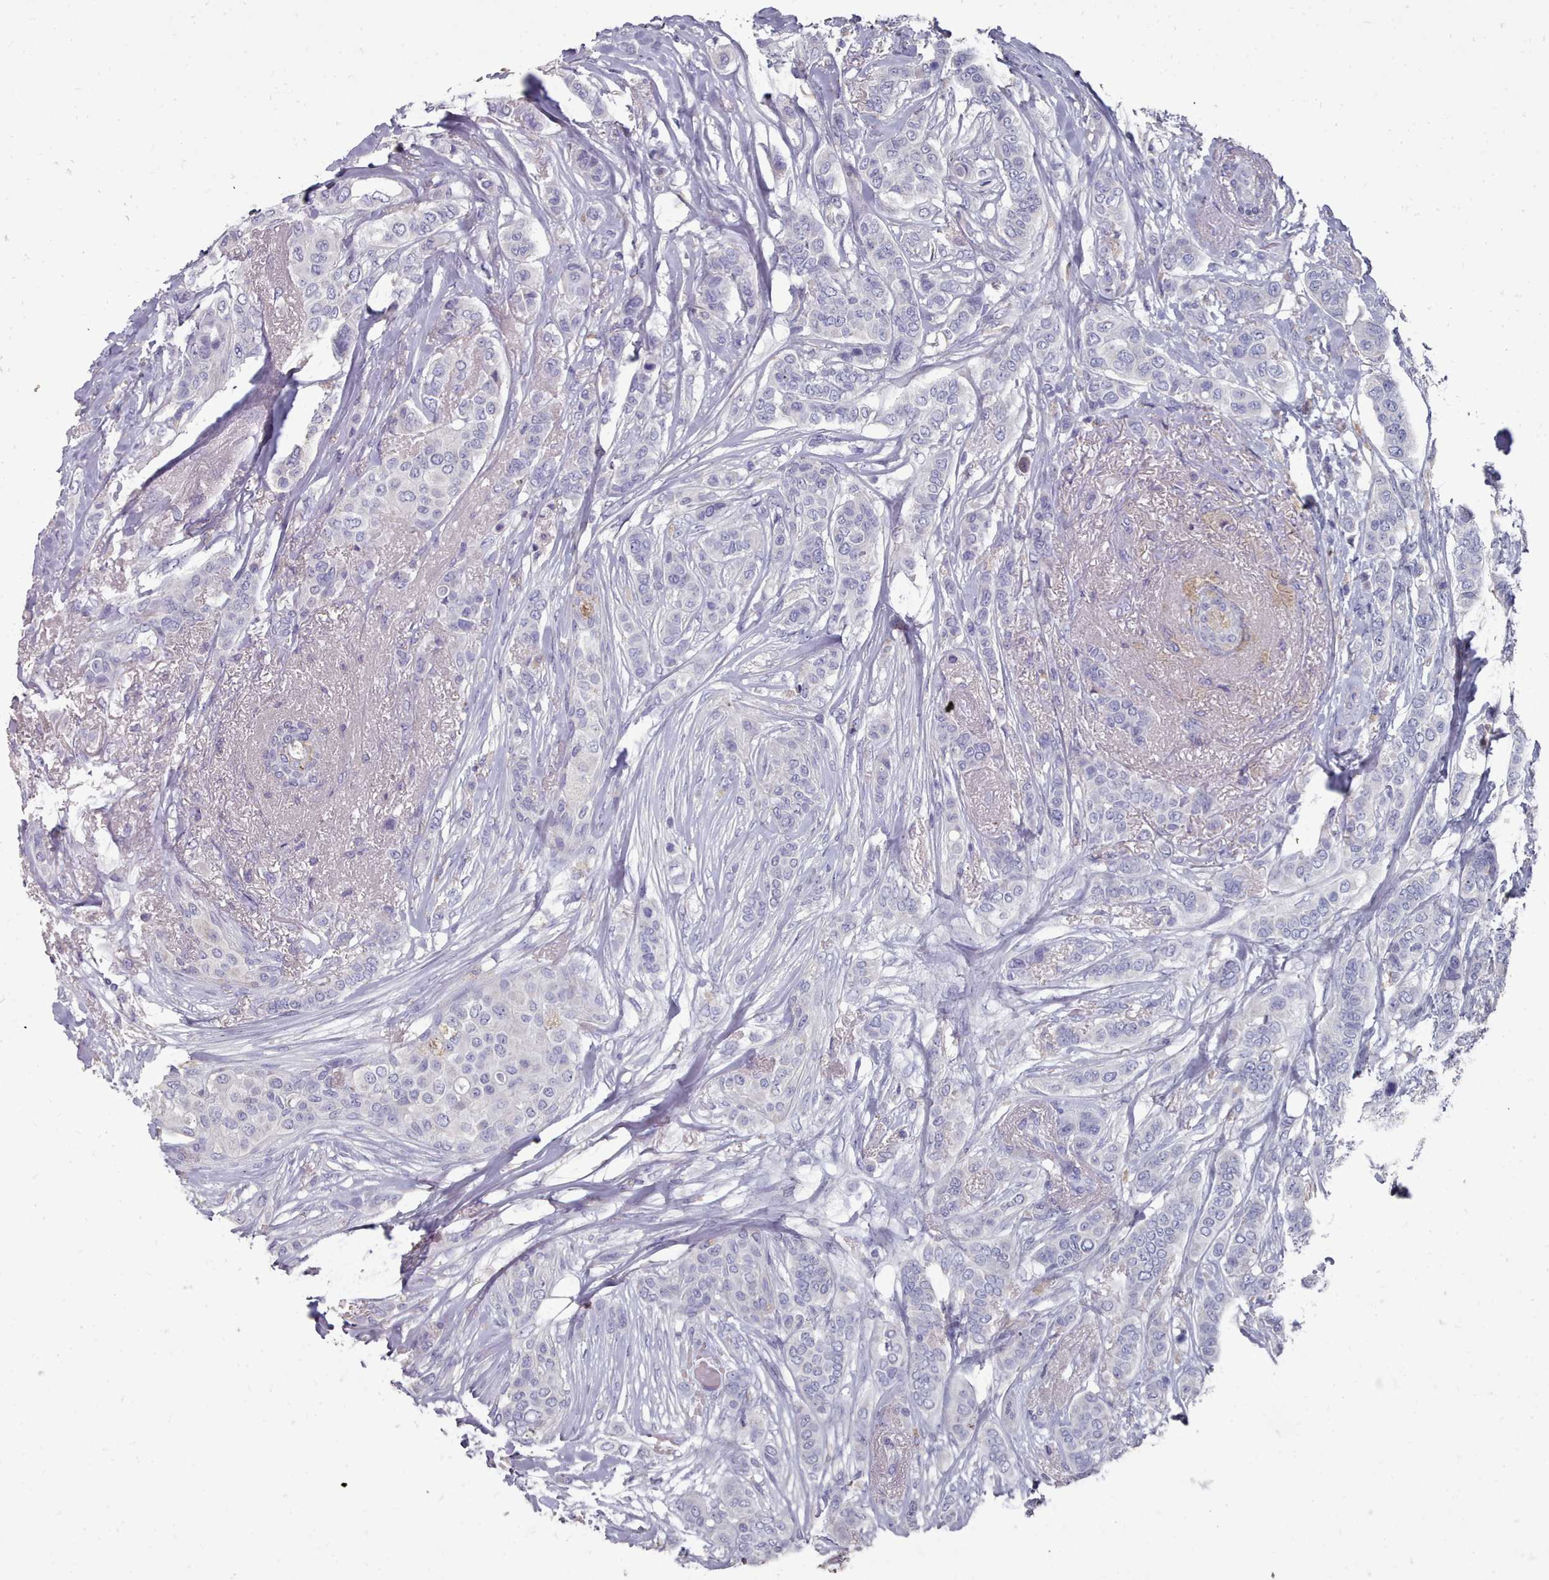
{"staining": {"intensity": "negative", "quantity": "none", "location": "none"}, "tissue": "breast cancer", "cell_type": "Tumor cells", "image_type": "cancer", "snomed": [{"axis": "morphology", "description": "Lobular carcinoma"}, {"axis": "topography", "description": "Breast"}], "caption": "DAB immunohistochemical staining of breast cancer displays no significant positivity in tumor cells.", "gene": "OTULINL", "patient": {"sex": "female", "age": 51}}